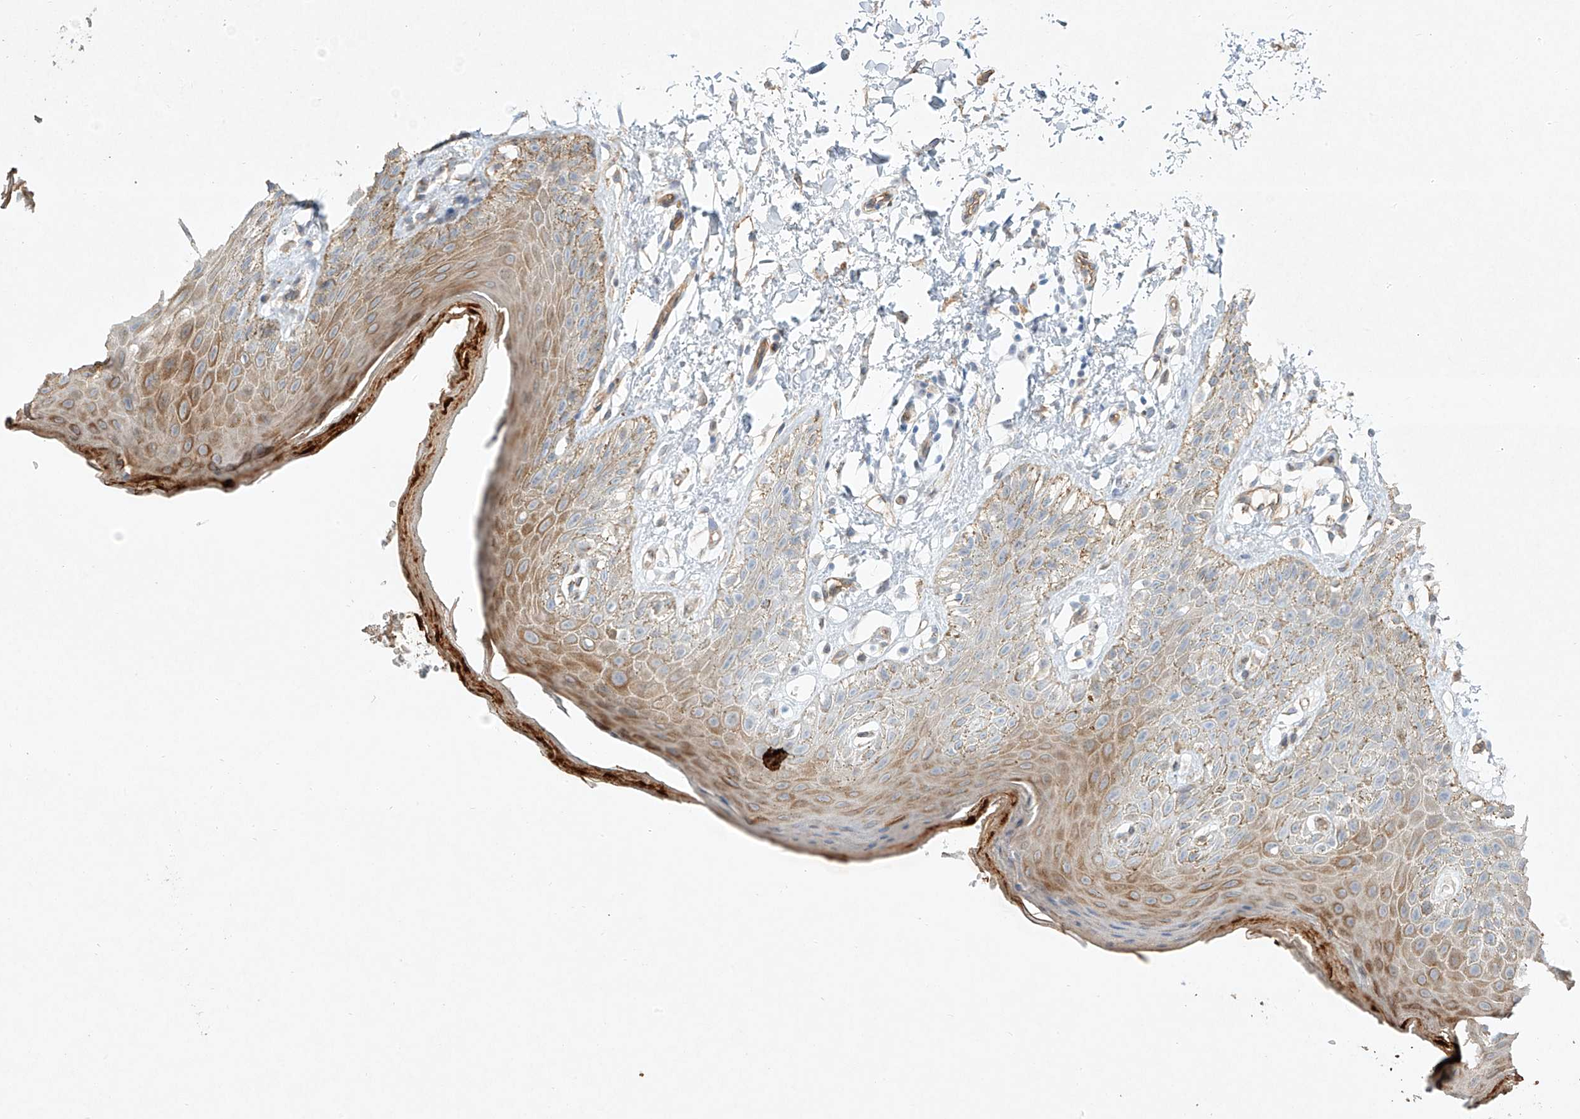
{"staining": {"intensity": "strong", "quantity": "<25%", "location": "cytoplasmic/membranous"}, "tissue": "skin", "cell_type": "Epidermal cells", "image_type": "normal", "snomed": [{"axis": "morphology", "description": "Normal tissue, NOS"}, {"axis": "topography", "description": "Anal"}], "caption": "Protein staining shows strong cytoplasmic/membranous expression in approximately <25% of epidermal cells in normal skin. Ihc stains the protein in brown and the nuclei are stained blue.", "gene": "REEP2", "patient": {"sex": "male", "age": 44}}